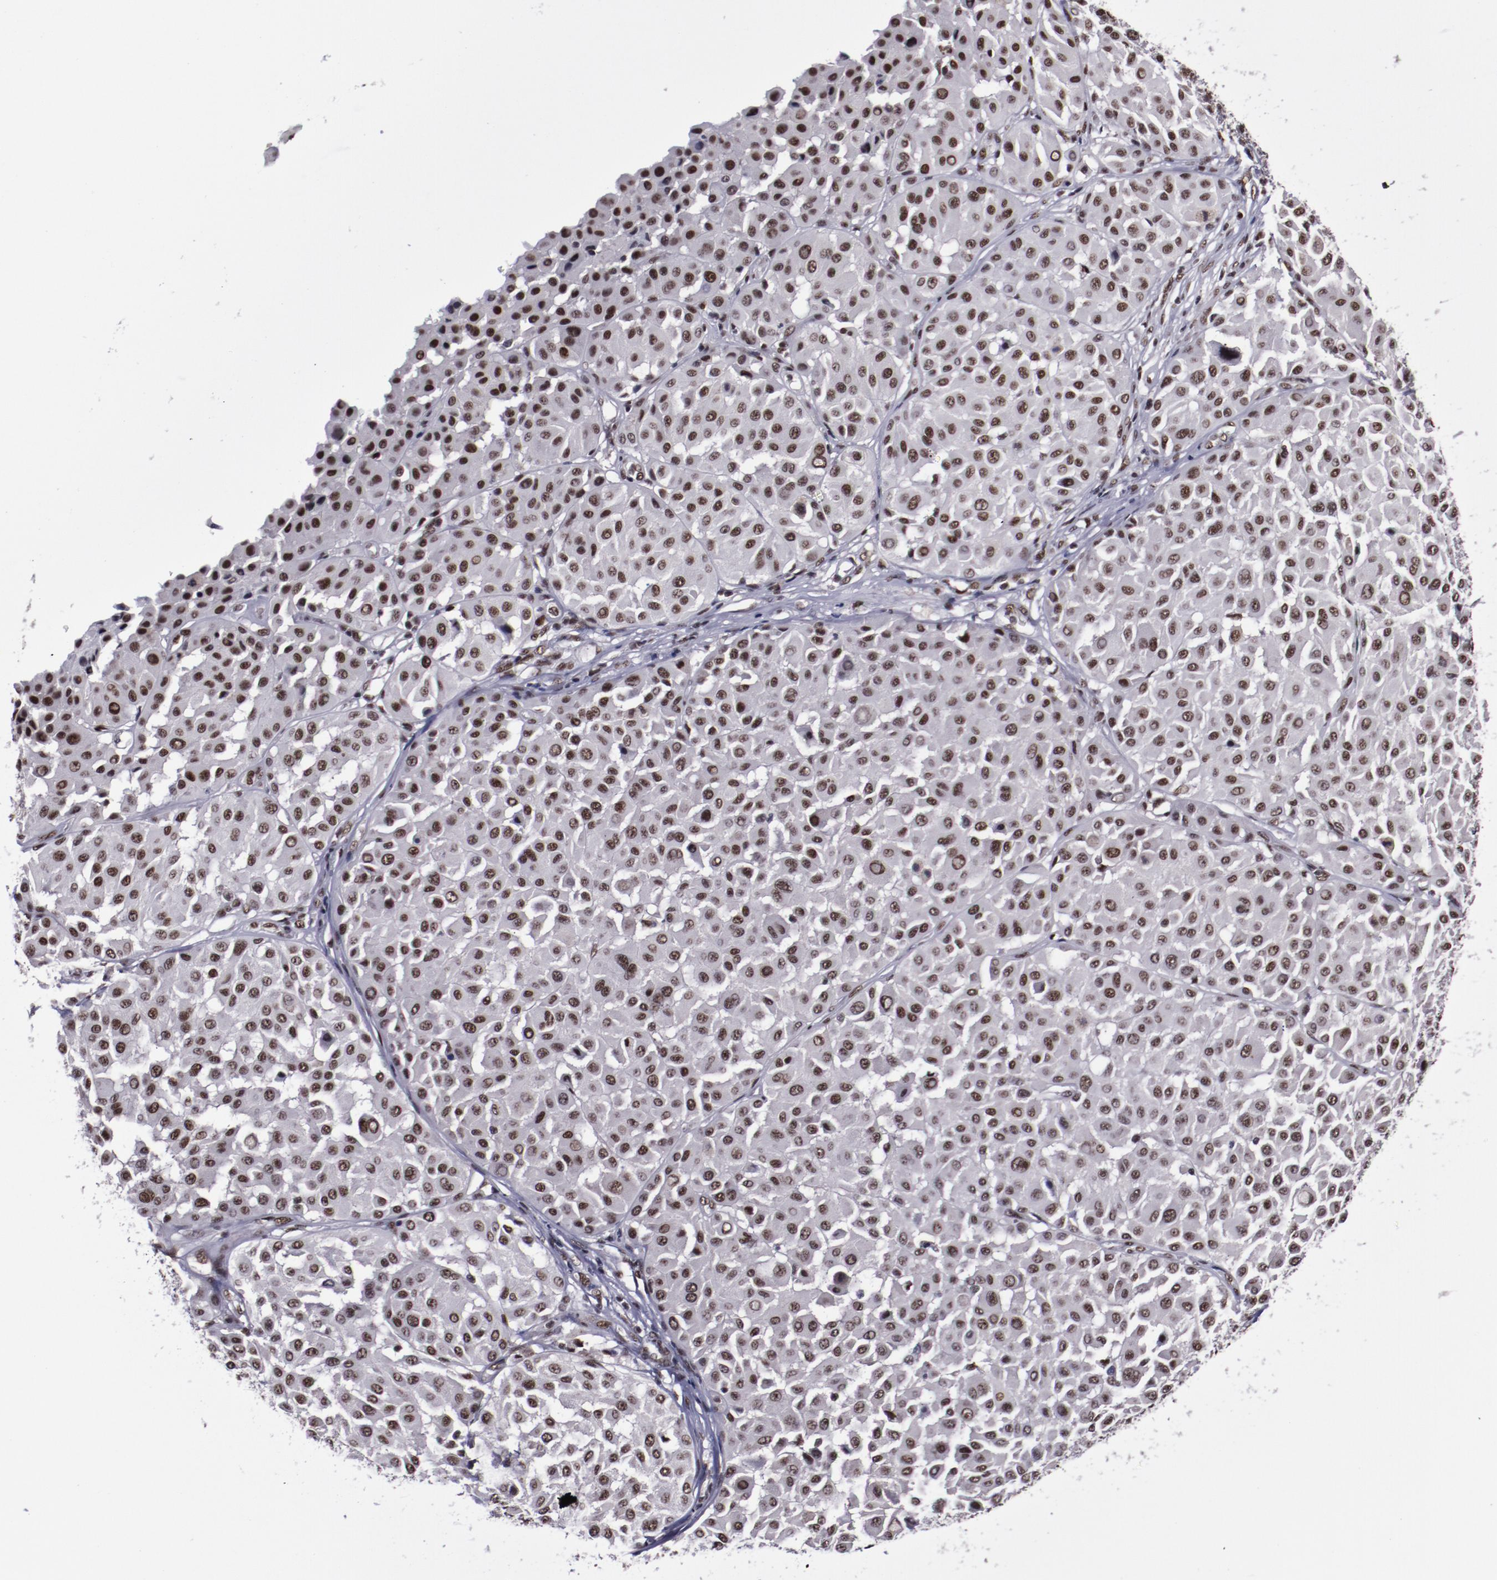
{"staining": {"intensity": "moderate", "quantity": ">75%", "location": "nuclear"}, "tissue": "melanoma", "cell_type": "Tumor cells", "image_type": "cancer", "snomed": [{"axis": "morphology", "description": "Malignant melanoma, Metastatic site"}, {"axis": "topography", "description": "Soft tissue"}], "caption": "Brown immunohistochemical staining in malignant melanoma (metastatic site) exhibits moderate nuclear staining in about >75% of tumor cells.", "gene": "ERH", "patient": {"sex": "male", "age": 41}}